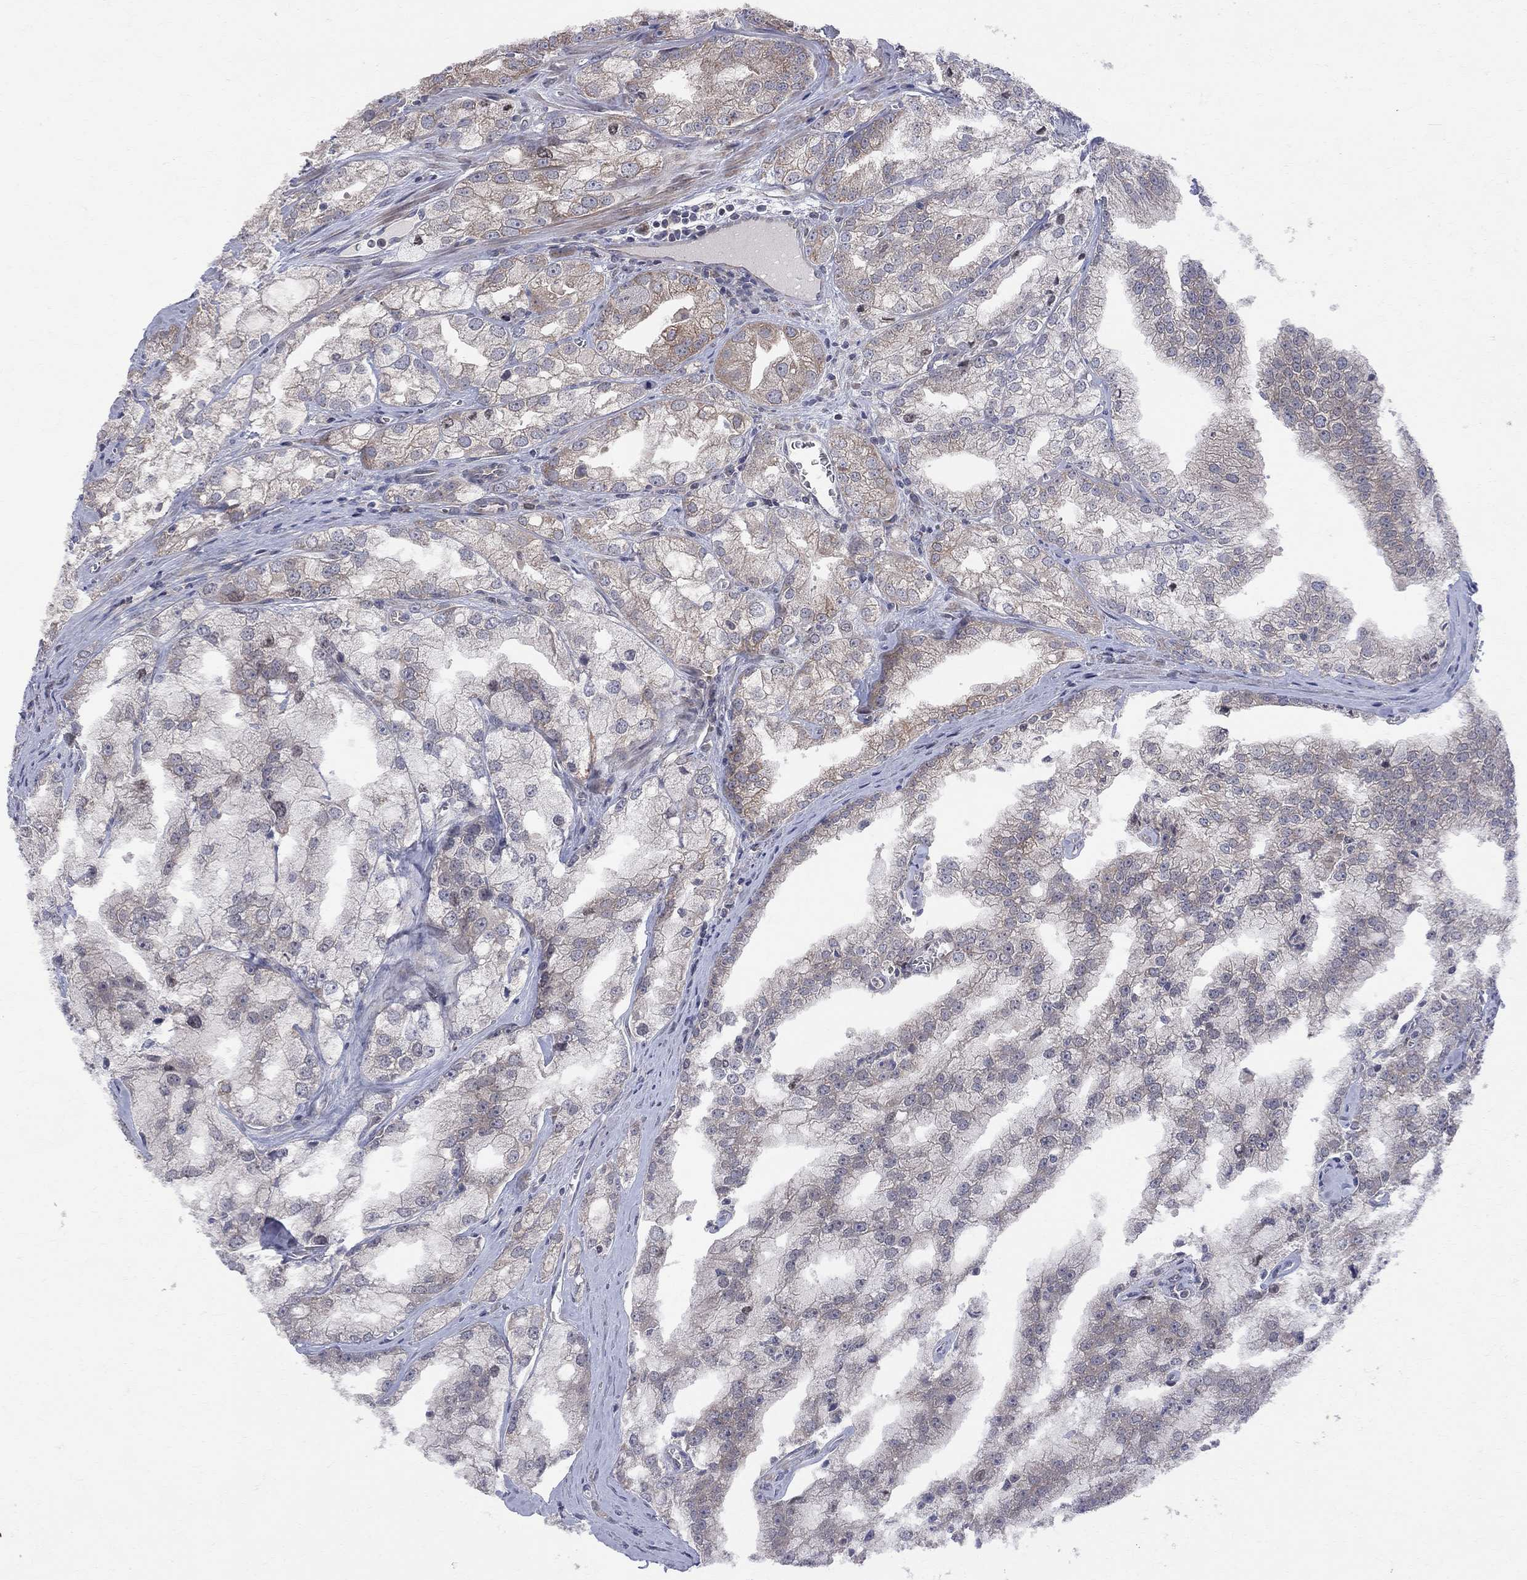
{"staining": {"intensity": "weak", "quantity": "25%-75%", "location": "cytoplasmic/membranous"}, "tissue": "prostate cancer", "cell_type": "Tumor cells", "image_type": "cancer", "snomed": [{"axis": "morphology", "description": "Adenocarcinoma, NOS"}, {"axis": "topography", "description": "Prostate"}], "caption": "DAB (3,3'-diaminobenzidine) immunohistochemical staining of adenocarcinoma (prostate) shows weak cytoplasmic/membranous protein expression in approximately 25%-75% of tumor cells. Using DAB (brown) and hematoxylin (blue) stains, captured at high magnification using brightfield microscopy.", "gene": "CNOT11", "patient": {"sex": "male", "age": 70}}